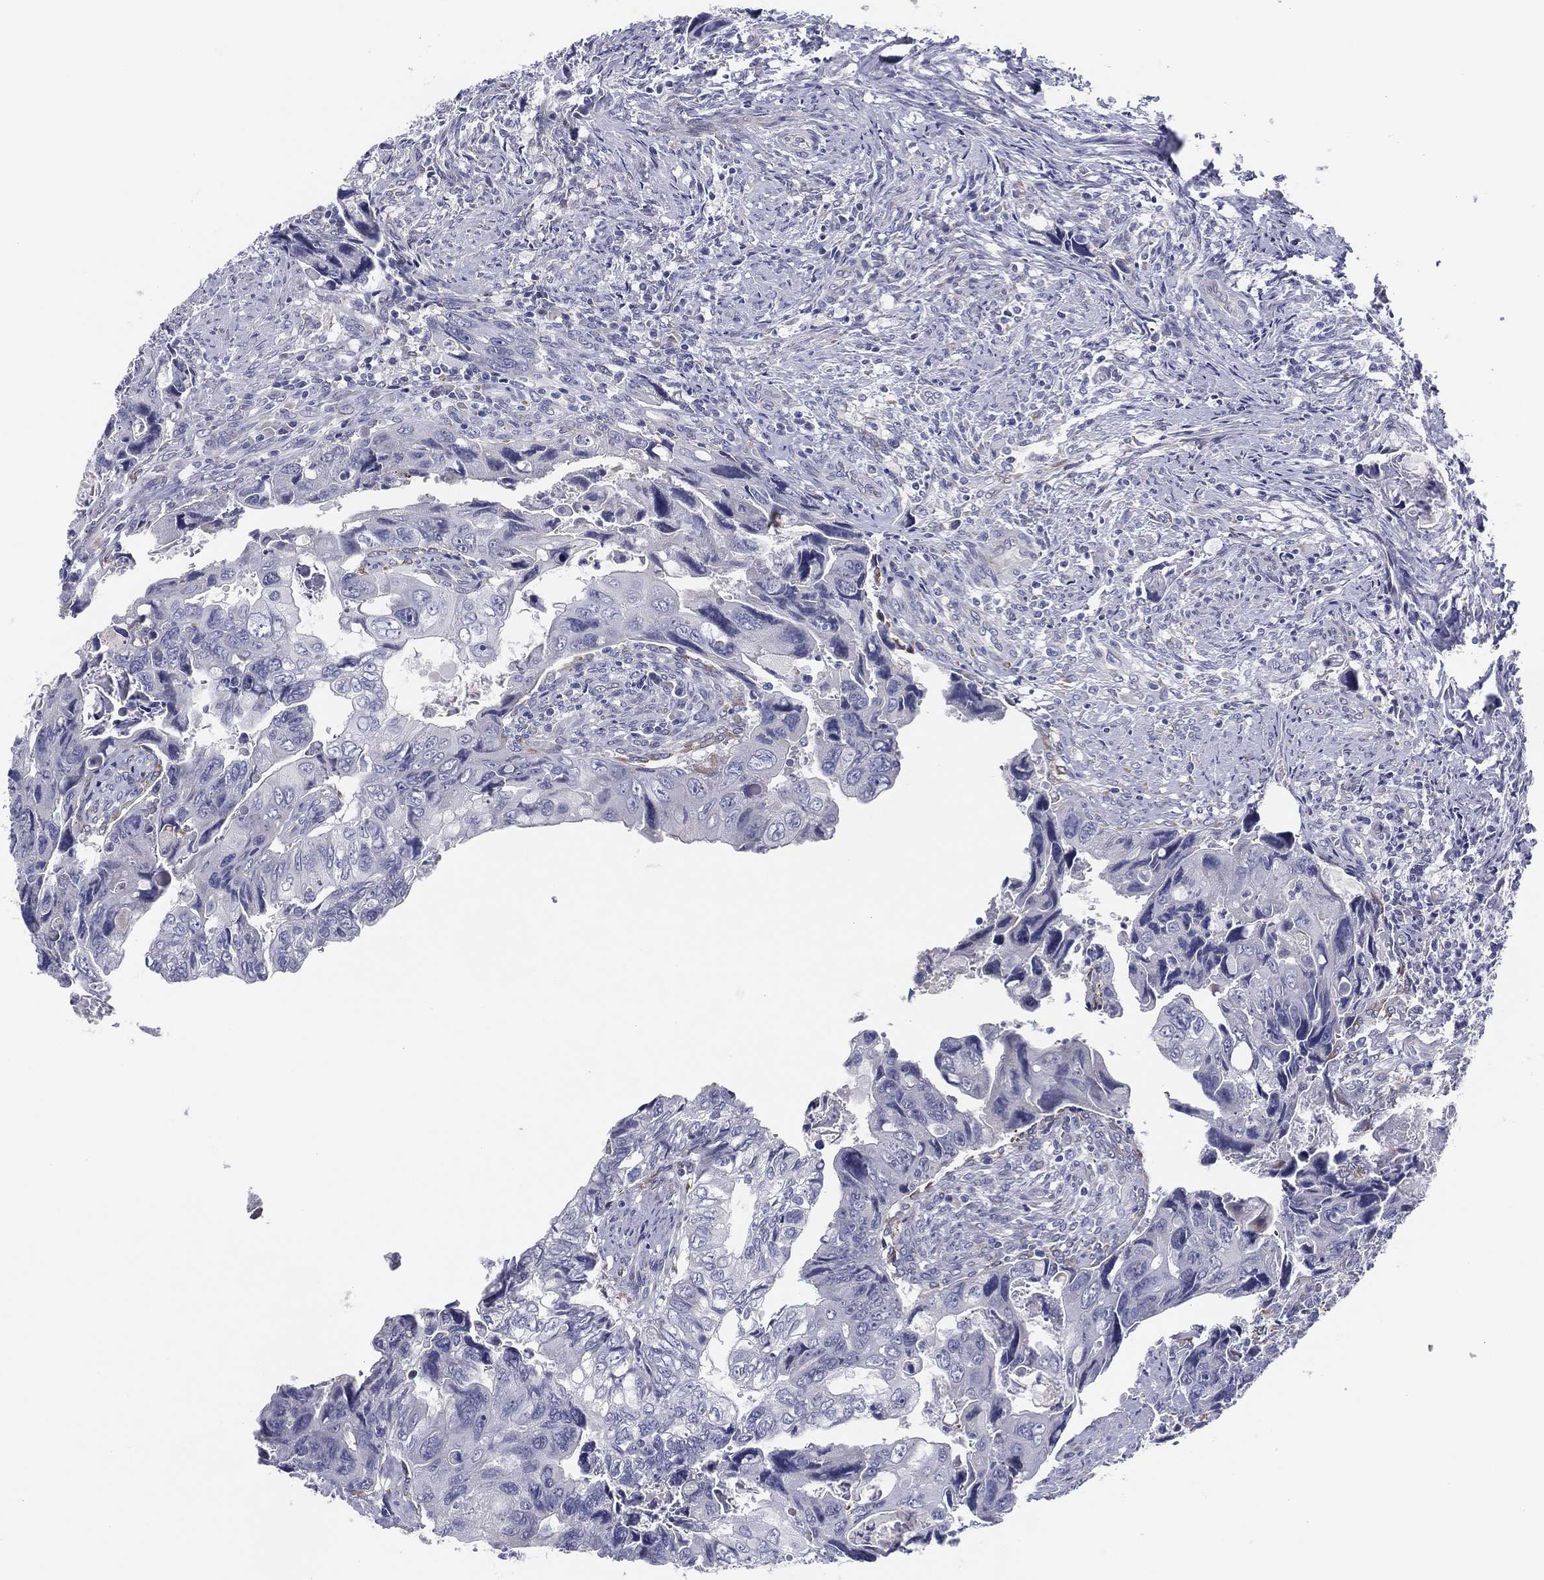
{"staining": {"intensity": "negative", "quantity": "none", "location": "none"}, "tissue": "colorectal cancer", "cell_type": "Tumor cells", "image_type": "cancer", "snomed": [{"axis": "morphology", "description": "Adenocarcinoma, NOS"}, {"axis": "topography", "description": "Rectum"}], "caption": "DAB (3,3'-diaminobenzidine) immunohistochemical staining of colorectal cancer (adenocarcinoma) displays no significant positivity in tumor cells.", "gene": "MLF1", "patient": {"sex": "male", "age": 62}}